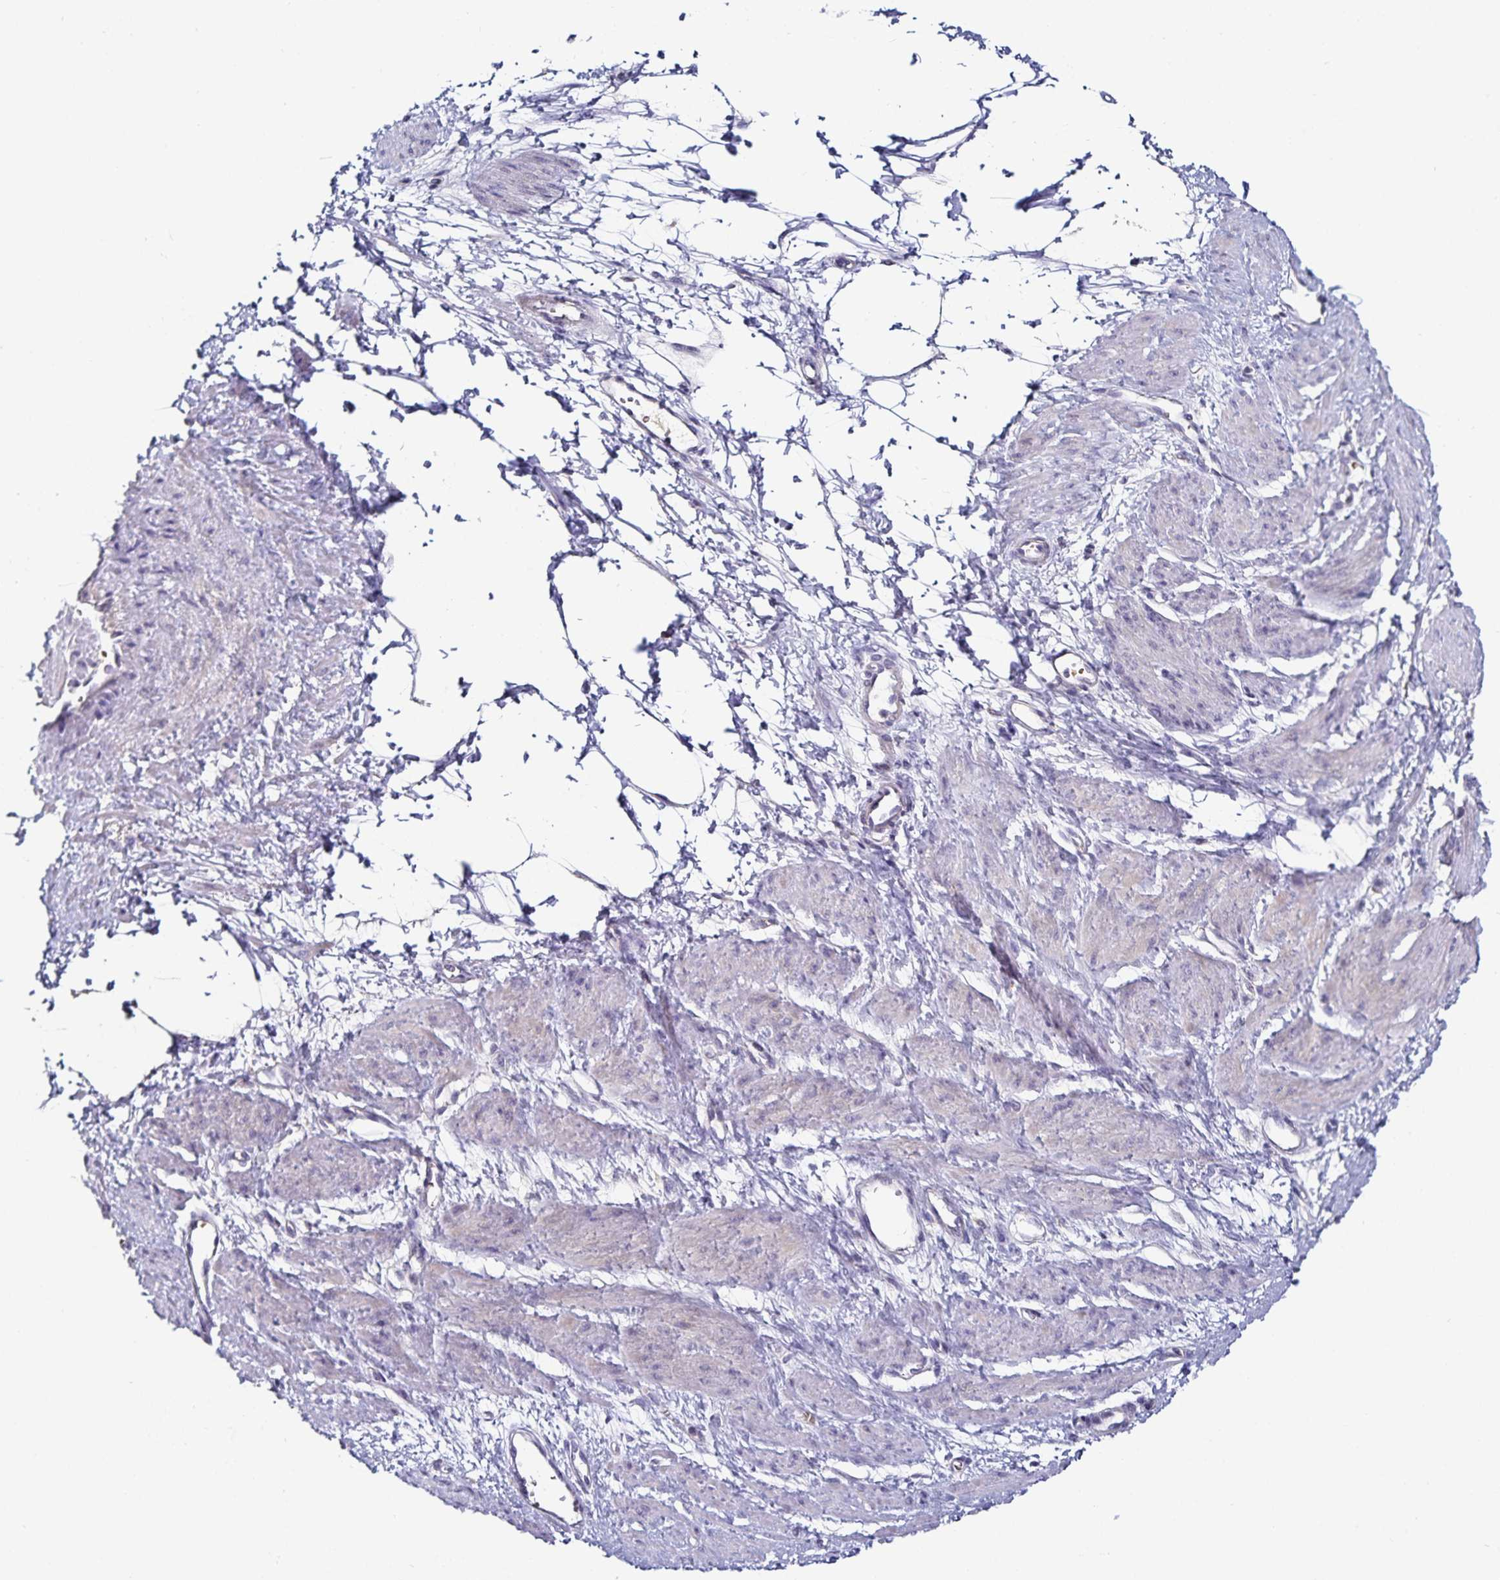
{"staining": {"intensity": "negative", "quantity": "none", "location": "none"}, "tissue": "smooth muscle", "cell_type": "Smooth muscle cells", "image_type": "normal", "snomed": [{"axis": "morphology", "description": "Normal tissue, NOS"}, {"axis": "topography", "description": "Smooth muscle"}, {"axis": "topography", "description": "Uterus"}], "caption": "High power microscopy photomicrograph of an immunohistochemistry (IHC) photomicrograph of normal smooth muscle, revealing no significant staining in smooth muscle cells.", "gene": "TTR", "patient": {"sex": "female", "age": 39}}